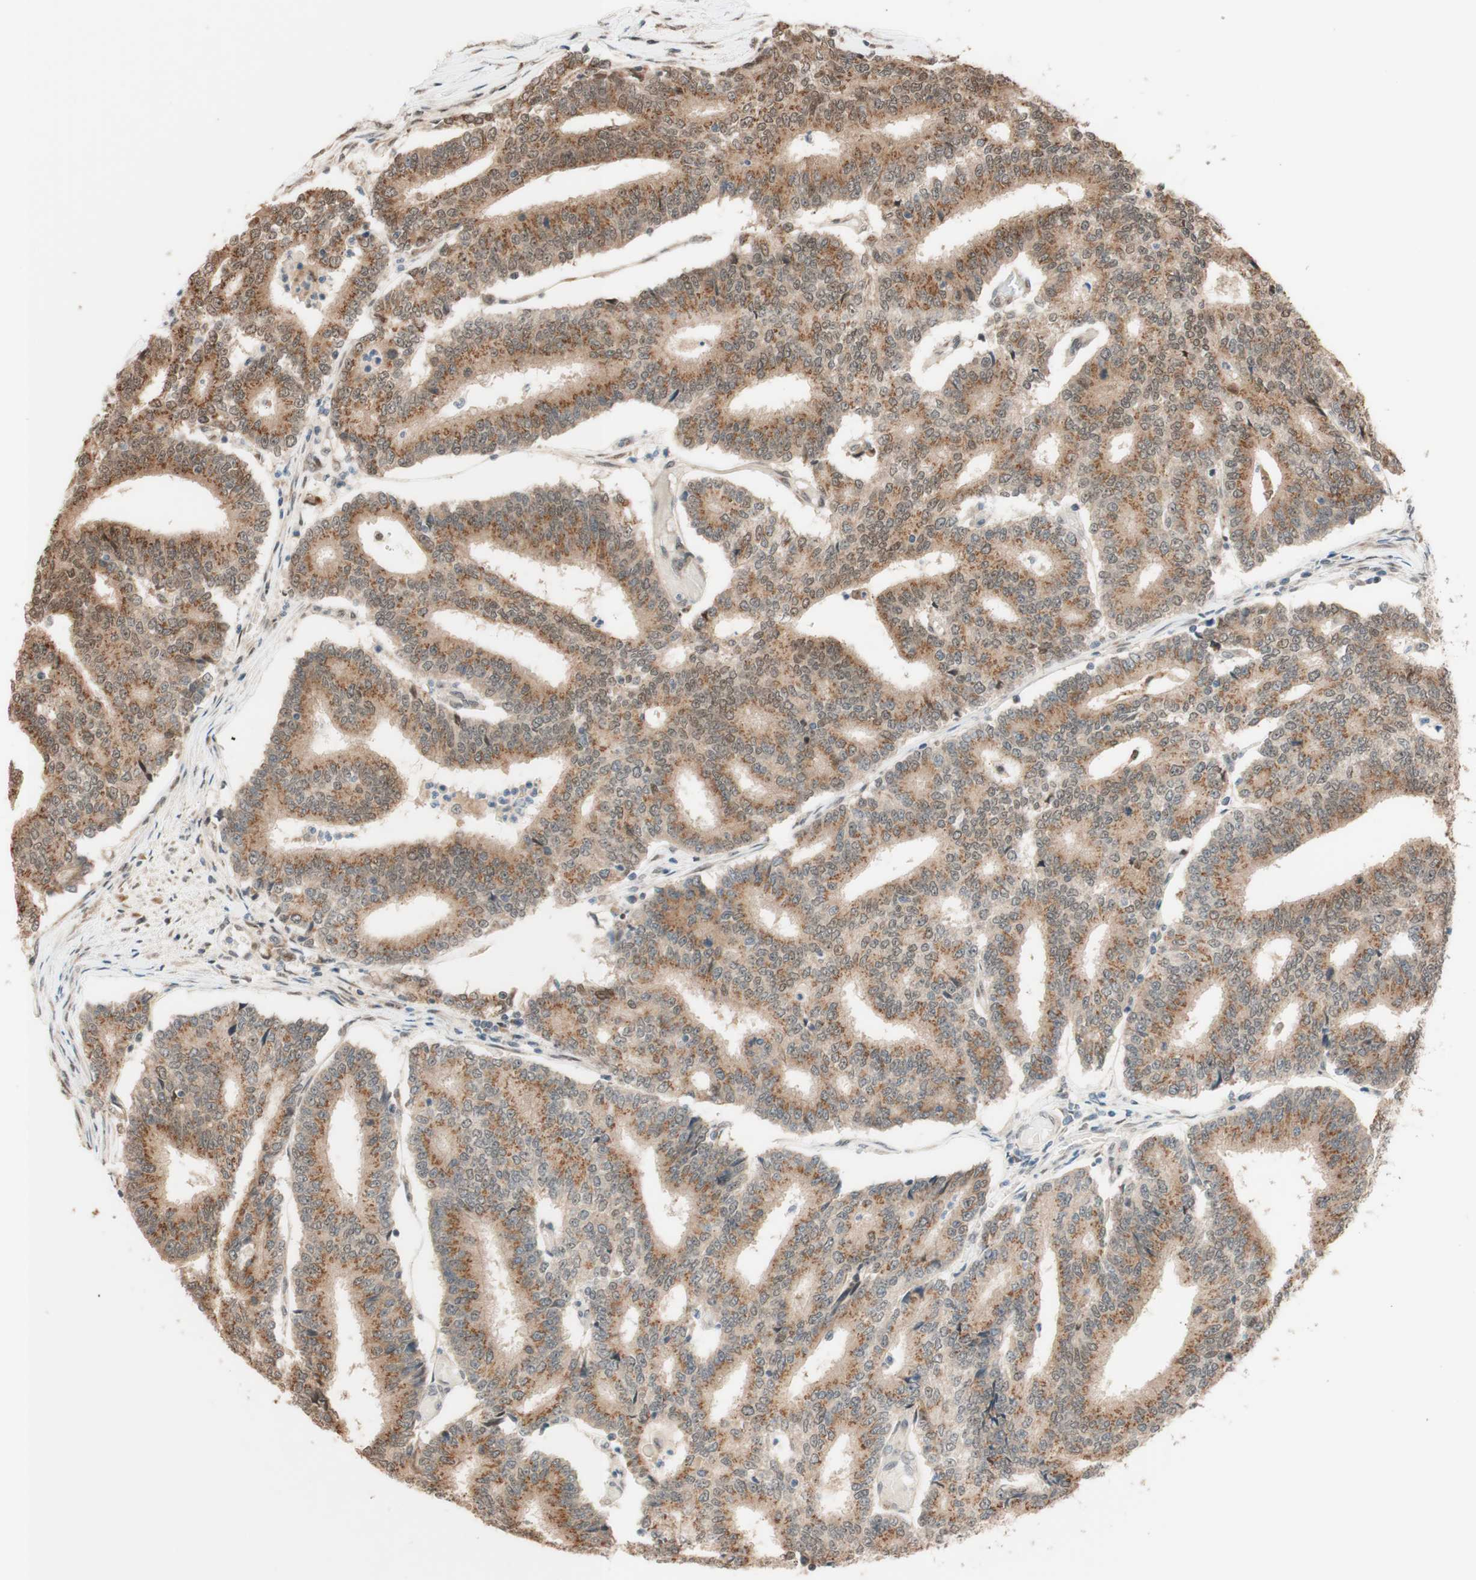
{"staining": {"intensity": "moderate", "quantity": ">75%", "location": "cytoplasmic/membranous"}, "tissue": "prostate cancer", "cell_type": "Tumor cells", "image_type": "cancer", "snomed": [{"axis": "morphology", "description": "Normal tissue, NOS"}, {"axis": "morphology", "description": "Adenocarcinoma, High grade"}, {"axis": "topography", "description": "Prostate"}, {"axis": "topography", "description": "Seminal veicle"}], "caption": "High-magnification brightfield microscopy of prostate cancer stained with DAB (brown) and counterstained with hematoxylin (blue). tumor cells exhibit moderate cytoplasmic/membranous staining is seen in approximately>75% of cells.", "gene": "CCNC", "patient": {"sex": "male", "age": 55}}